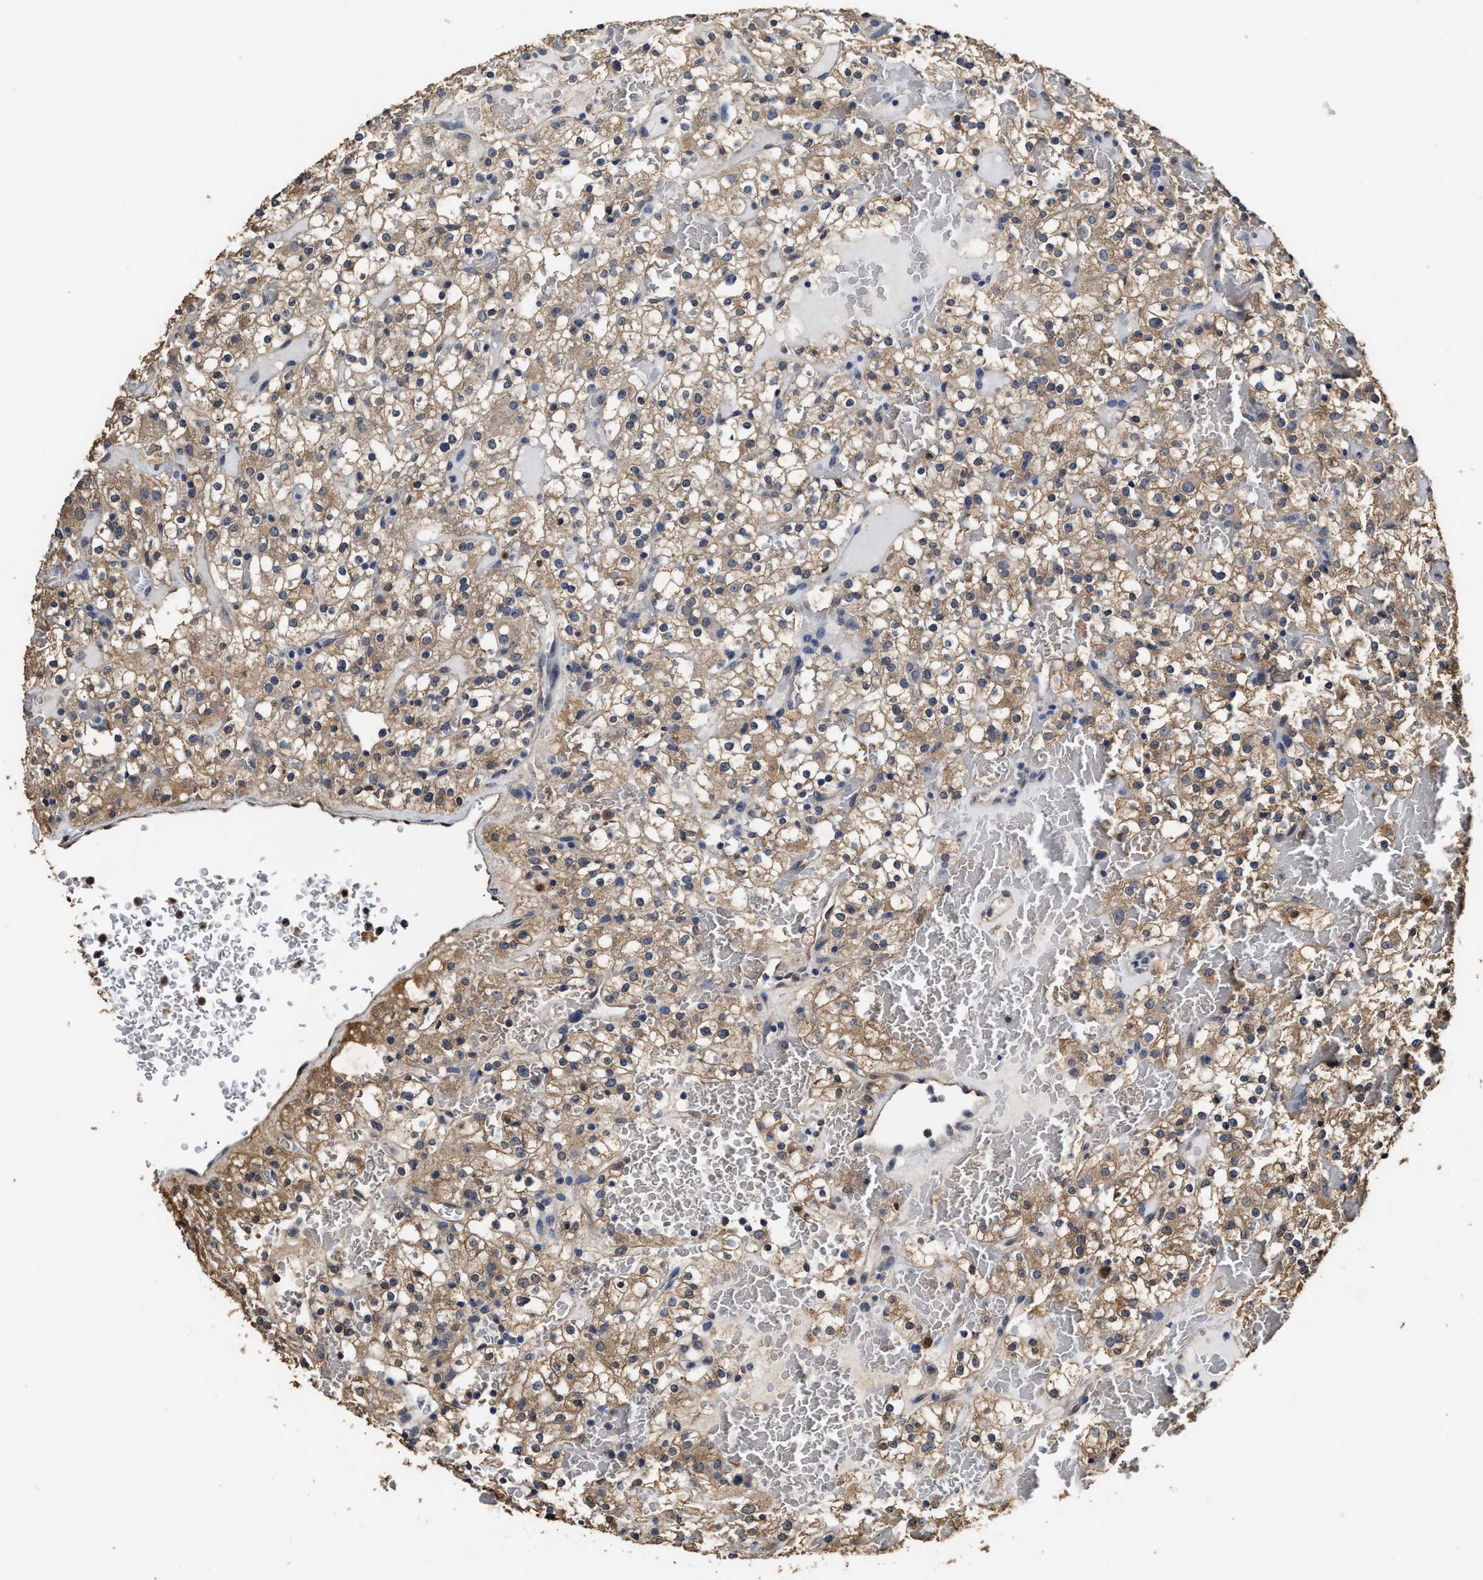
{"staining": {"intensity": "weak", "quantity": ">75%", "location": "cytoplasmic/membranous"}, "tissue": "renal cancer", "cell_type": "Tumor cells", "image_type": "cancer", "snomed": [{"axis": "morphology", "description": "Normal tissue, NOS"}, {"axis": "morphology", "description": "Adenocarcinoma, NOS"}, {"axis": "topography", "description": "Kidney"}], "caption": "A micrograph of human adenocarcinoma (renal) stained for a protein exhibits weak cytoplasmic/membranous brown staining in tumor cells.", "gene": "YWHAE", "patient": {"sex": "female", "age": 72}}